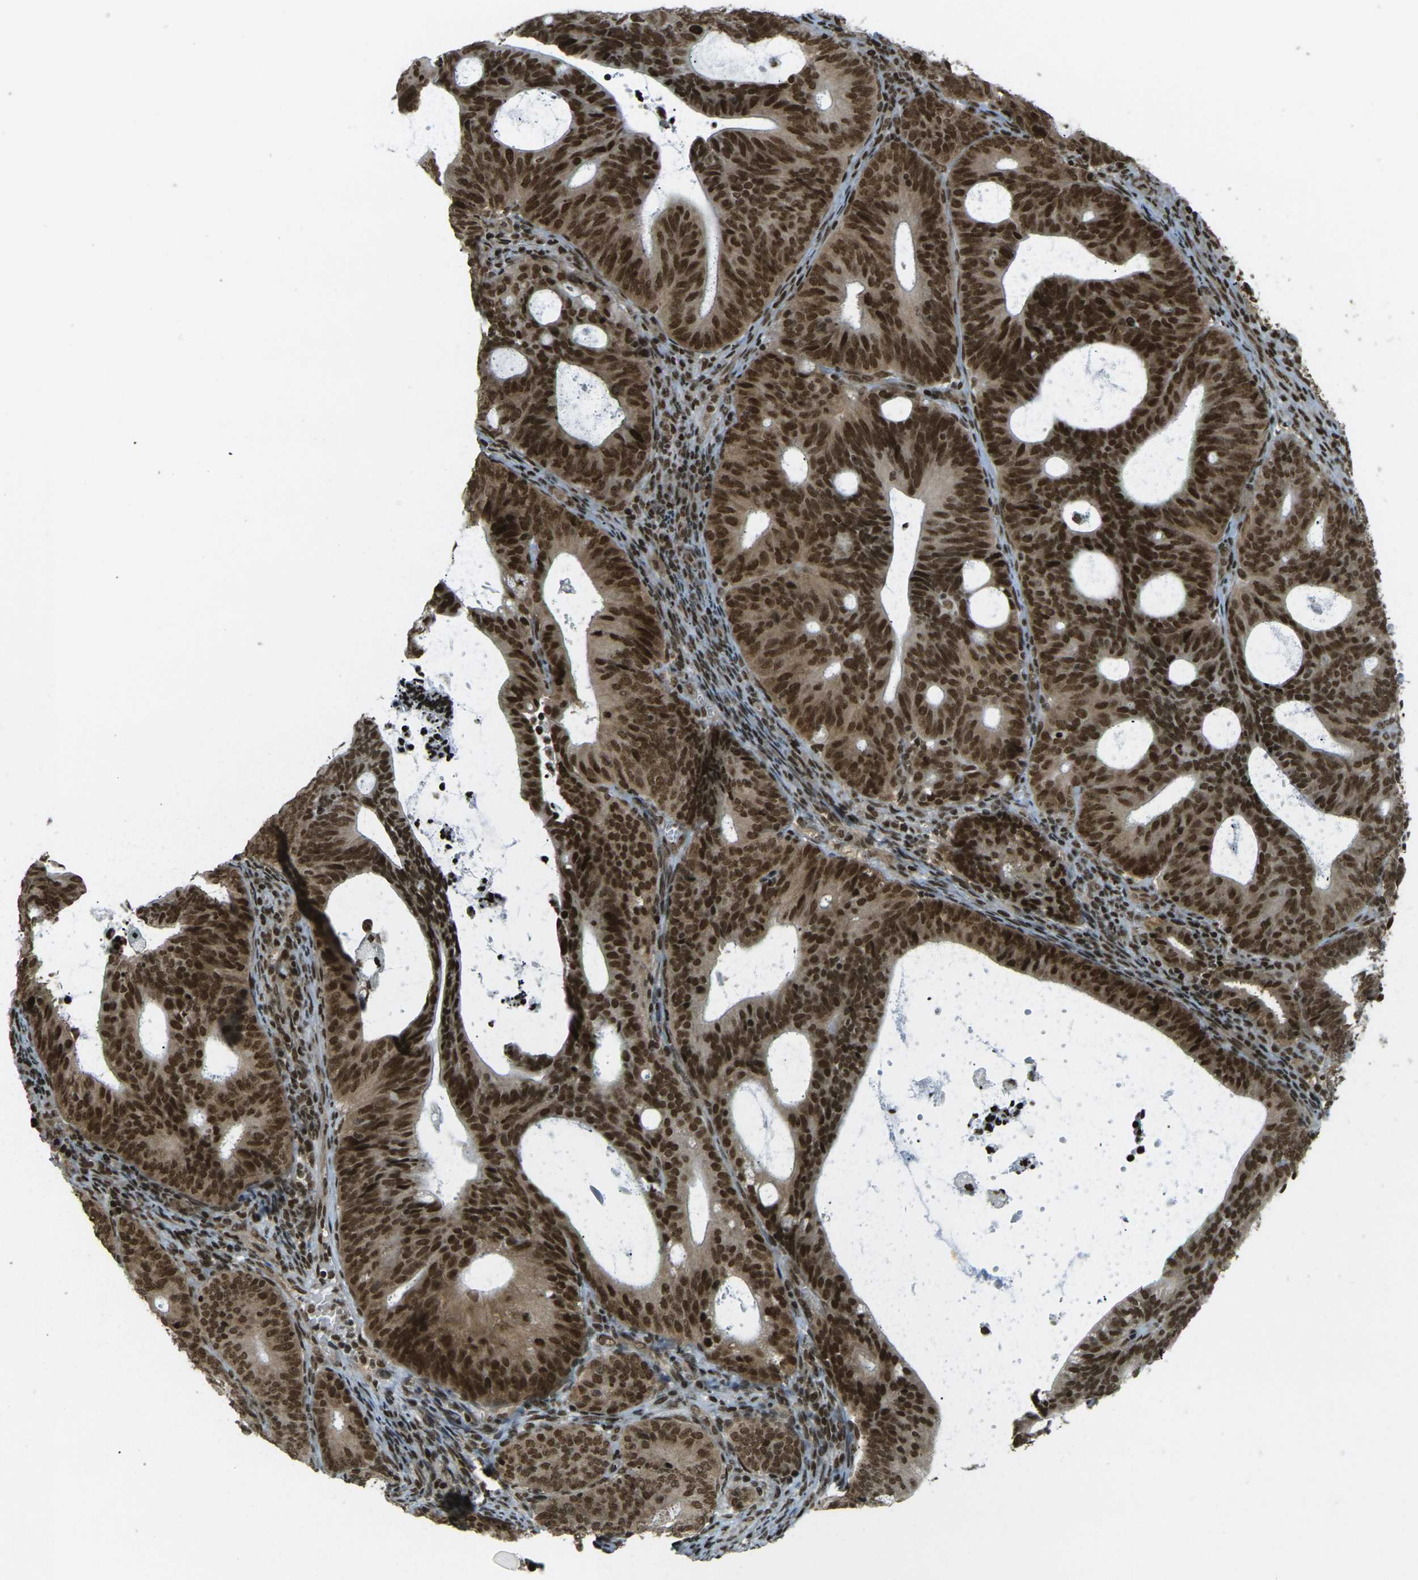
{"staining": {"intensity": "strong", "quantity": ">75%", "location": "cytoplasmic/membranous,nuclear"}, "tissue": "endometrial cancer", "cell_type": "Tumor cells", "image_type": "cancer", "snomed": [{"axis": "morphology", "description": "Adenocarcinoma, NOS"}, {"axis": "topography", "description": "Uterus"}], "caption": "Protein expression analysis of human endometrial cancer reveals strong cytoplasmic/membranous and nuclear positivity in about >75% of tumor cells.", "gene": "RUVBL2", "patient": {"sex": "female", "age": 83}}